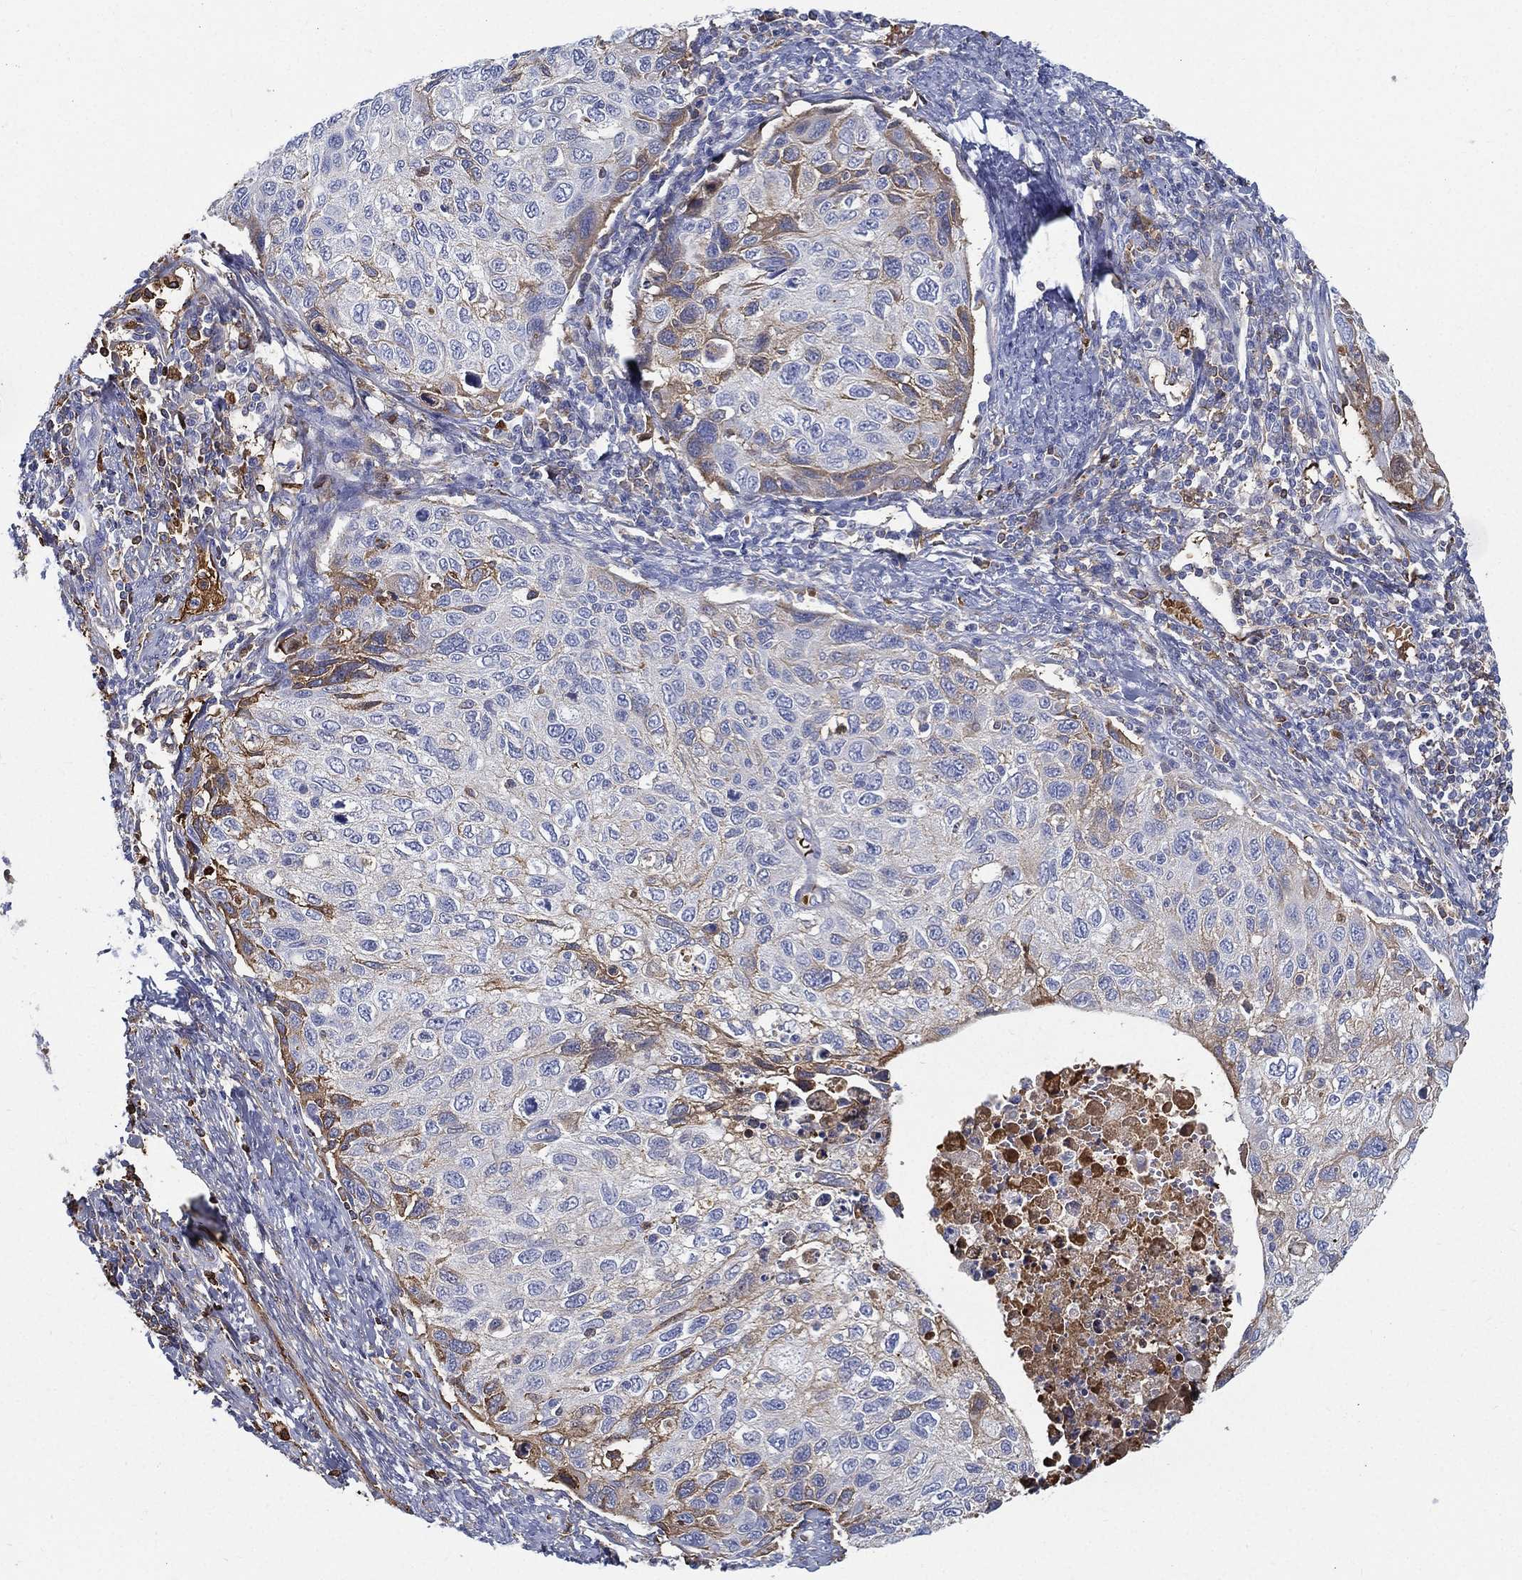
{"staining": {"intensity": "moderate", "quantity": "<25%", "location": "cytoplasmic/membranous"}, "tissue": "cervical cancer", "cell_type": "Tumor cells", "image_type": "cancer", "snomed": [{"axis": "morphology", "description": "Squamous cell carcinoma, NOS"}, {"axis": "topography", "description": "Cervix"}], "caption": "DAB (3,3'-diaminobenzidine) immunohistochemical staining of human cervical cancer exhibits moderate cytoplasmic/membranous protein expression in about <25% of tumor cells.", "gene": "IFNB1", "patient": {"sex": "female", "age": 70}}